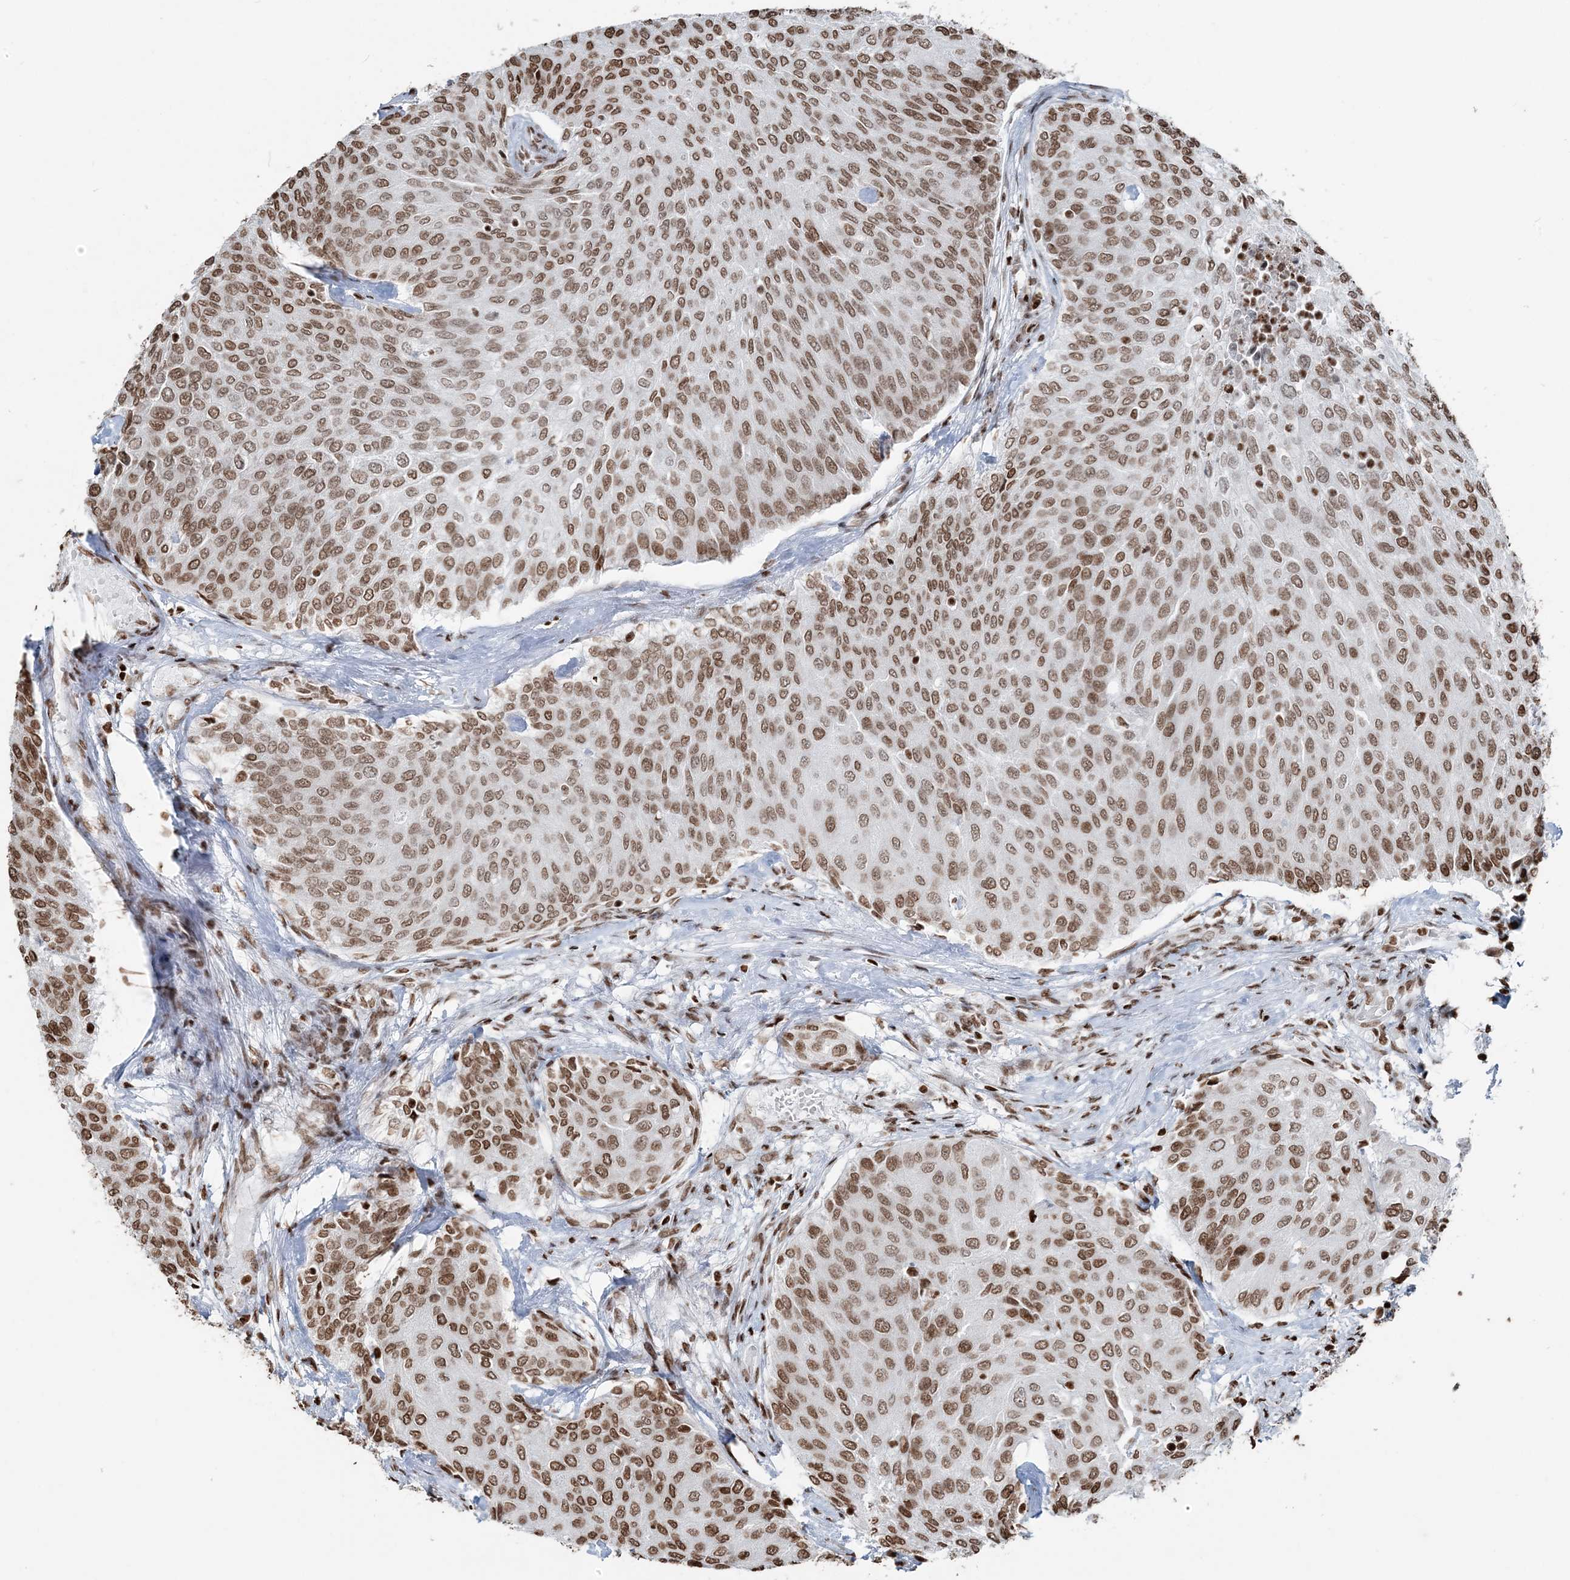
{"staining": {"intensity": "moderate", "quantity": ">75%", "location": "nuclear"}, "tissue": "urothelial cancer", "cell_type": "Tumor cells", "image_type": "cancer", "snomed": [{"axis": "morphology", "description": "Urothelial carcinoma, Low grade"}, {"axis": "topography", "description": "Urinary bladder"}], "caption": "Urothelial carcinoma (low-grade) stained with immunohistochemistry (IHC) reveals moderate nuclear staining in about >75% of tumor cells.", "gene": "H3-3B", "patient": {"sex": "female", "age": 79}}